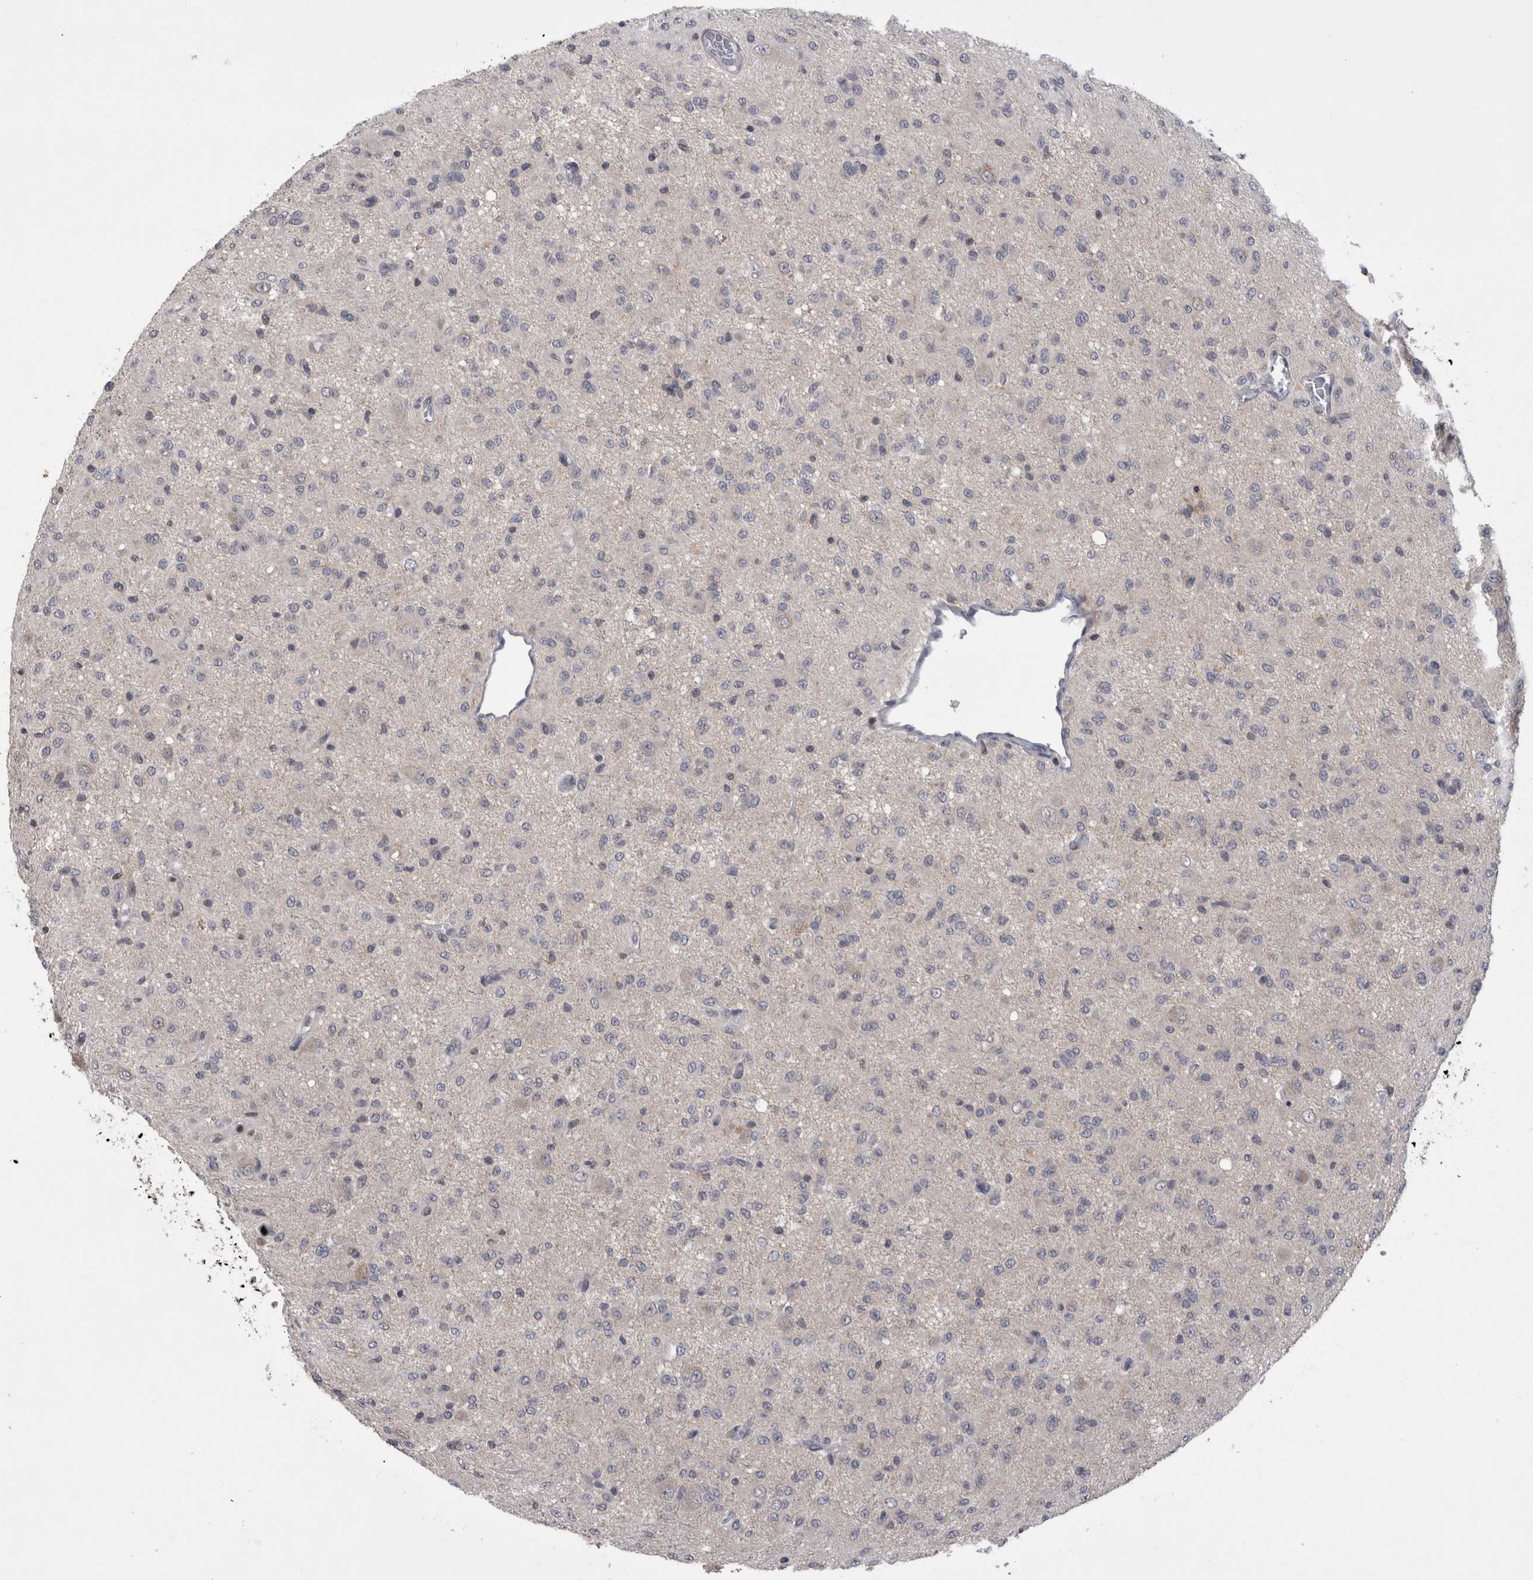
{"staining": {"intensity": "negative", "quantity": "none", "location": "none"}, "tissue": "glioma", "cell_type": "Tumor cells", "image_type": "cancer", "snomed": [{"axis": "morphology", "description": "Glioma, malignant, High grade"}, {"axis": "topography", "description": "Brain"}], "caption": "A photomicrograph of glioma stained for a protein demonstrates no brown staining in tumor cells.", "gene": "NFATC2", "patient": {"sex": "female", "age": 59}}